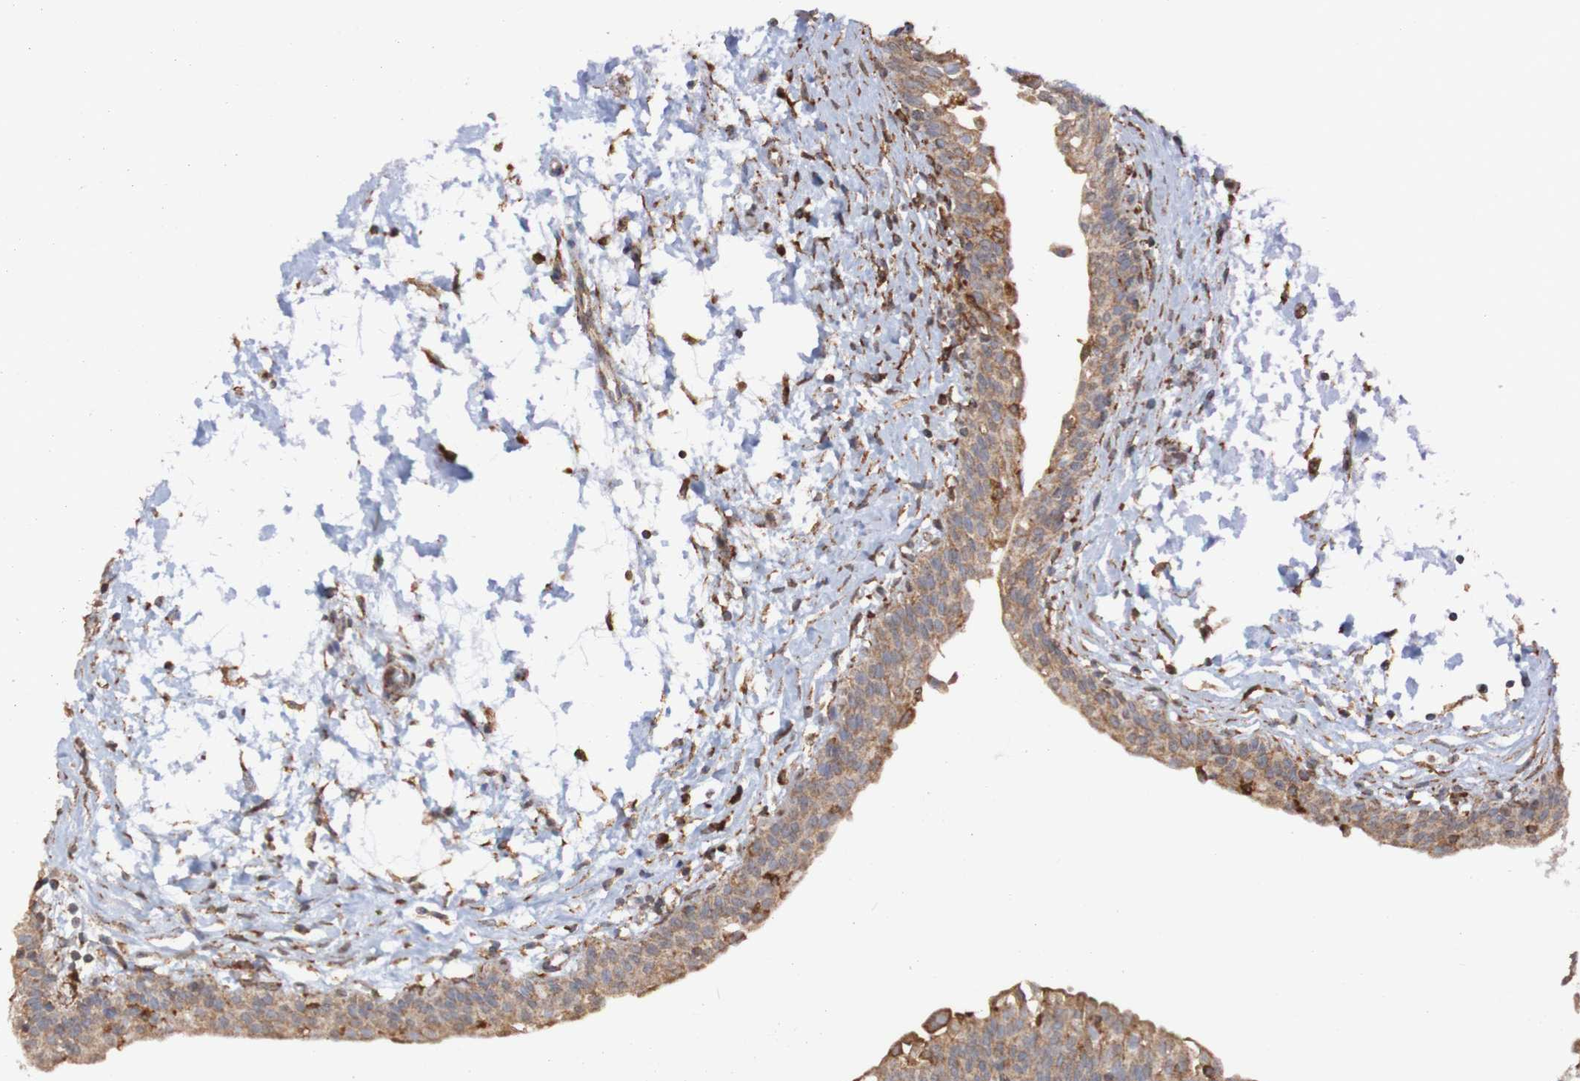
{"staining": {"intensity": "moderate", "quantity": "<25%", "location": "cytoplasmic/membranous"}, "tissue": "urinary bladder", "cell_type": "Urothelial cells", "image_type": "normal", "snomed": [{"axis": "morphology", "description": "Normal tissue, NOS"}, {"axis": "topography", "description": "Urinary bladder"}], "caption": "This image demonstrates immunohistochemistry (IHC) staining of unremarkable urinary bladder, with low moderate cytoplasmic/membranous staining in about <25% of urothelial cells.", "gene": "PDIA3", "patient": {"sex": "male", "age": 55}}